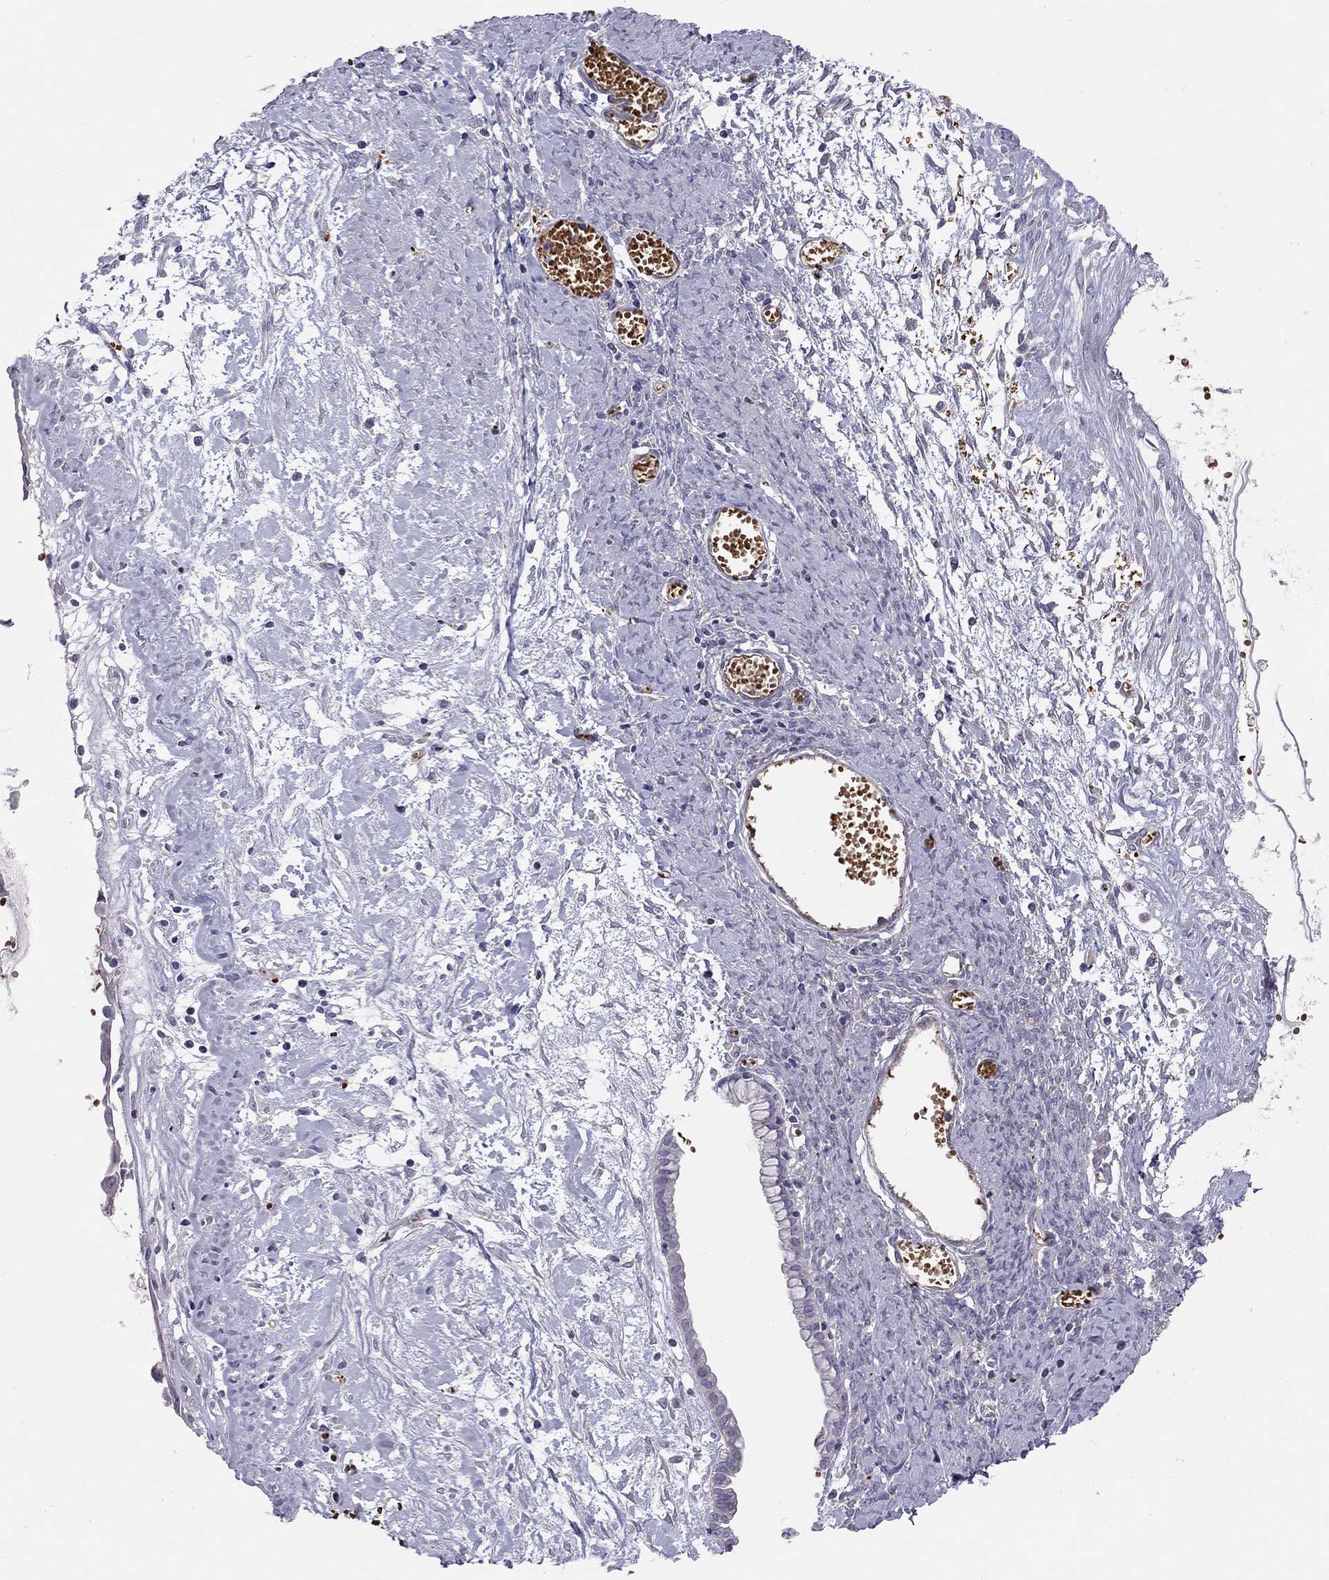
{"staining": {"intensity": "negative", "quantity": "none", "location": "none"}, "tissue": "ovarian cancer", "cell_type": "Tumor cells", "image_type": "cancer", "snomed": [{"axis": "morphology", "description": "Cystadenocarcinoma, mucinous, NOS"}, {"axis": "topography", "description": "Ovary"}], "caption": "A histopathology image of human mucinous cystadenocarcinoma (ovarian) is negative for staining in tumor cells.", "gene": "FRMD1", "patient": {"sex": "female", "age": 67}}